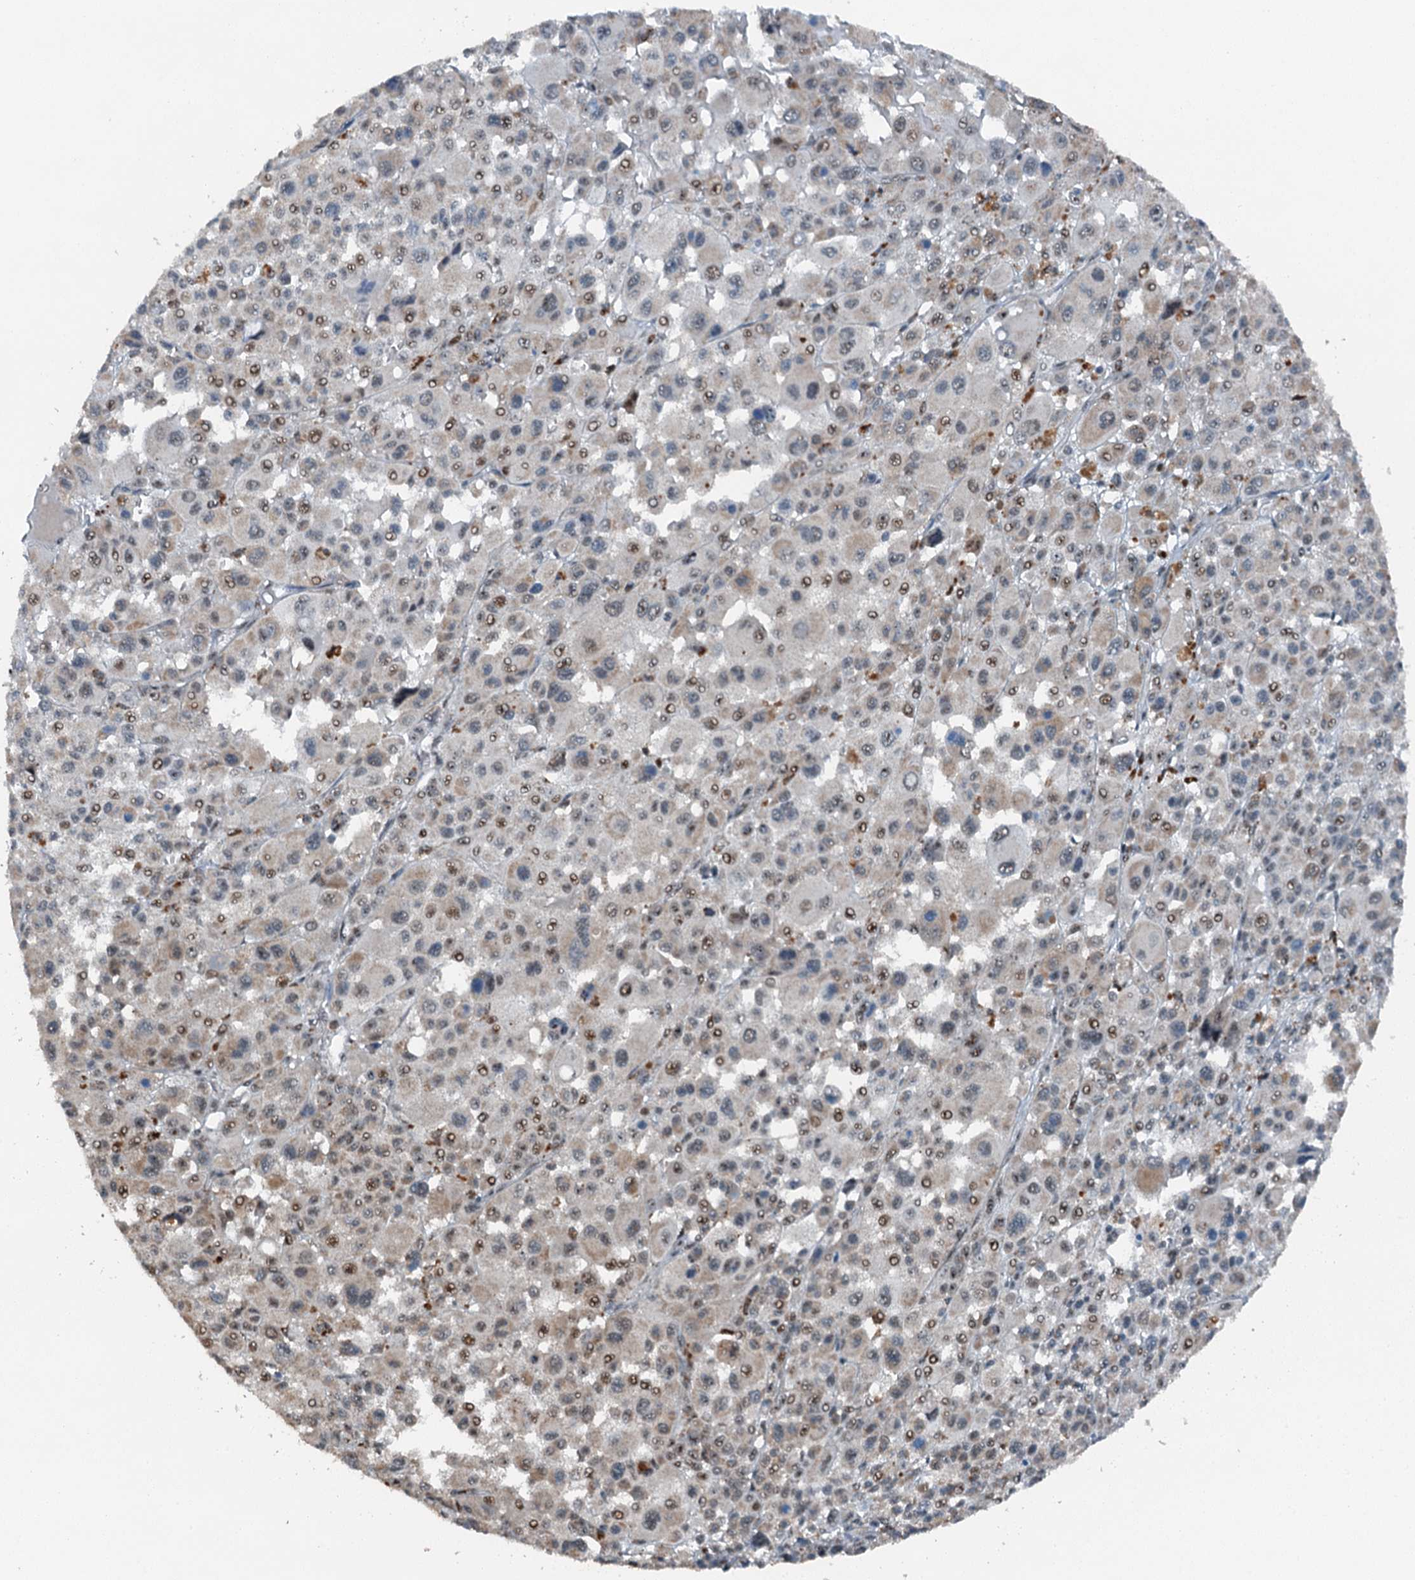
{"staining": {"intensity": "moderate", "quantity": "25%-75%", "location": "nuclear"}, "tissue": "melanoma", "cell_type": "Tumor cells", "image_type": "cancer", "snomed": [{"axis": "morphology", "description": "Malignant melanoma, Metastatic site"}, {"axis": "topography", "description": "Skin"}], "caption": "About 25%-75% of tumor cells in malignant melanoma (metastatic site) display moderate nuclear protein staining as visualized by brown immunohistochemical staining.", "gene": "BMERB1", "patient": {"sex": "female", "age": 74}}